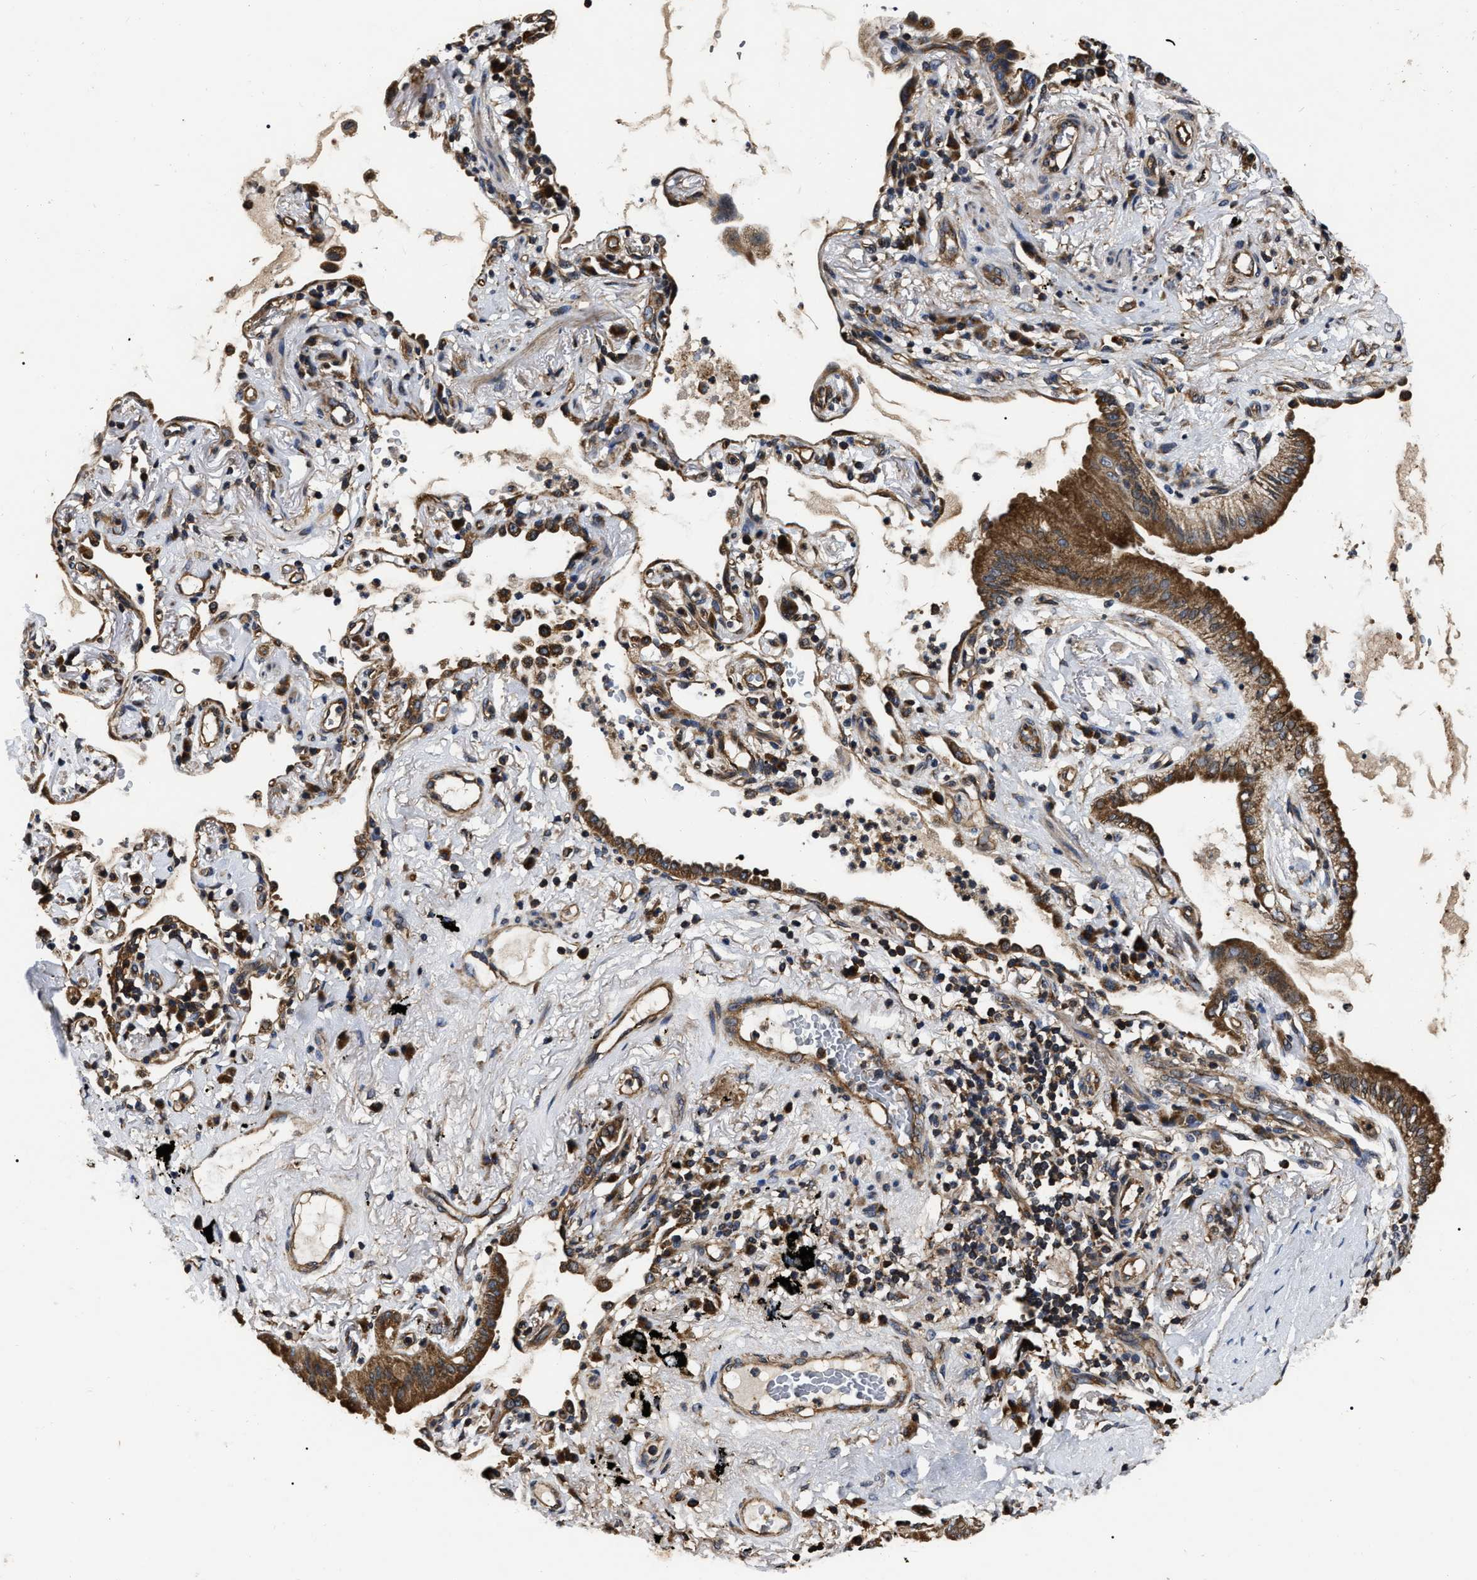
{"staining": {"intensity": "strong", "quantity": ">75%", "location": "cytoplasmic/membranous"}, "tissue": "lung cancer", "cell_type": "Tumor cells", "image_type": "cancer", "snomed": [{"axis": "morphology", "description": "Normal tissue, NOS"}, {"axis": "morphology", "description": "Adenocarcinoma, NOS"}, {"axis": "topography", "description": "Bronchus"}, {"axis": "topography", "description": "Lung"}], "caption": "Human lung cancer stained for a protein (brown) reveals strong cytoplasmic/membranous positive positivity in about >75% of tumor cells.", "gene": "ABCG8", "patient": {"sex": "female", "age": 70}}